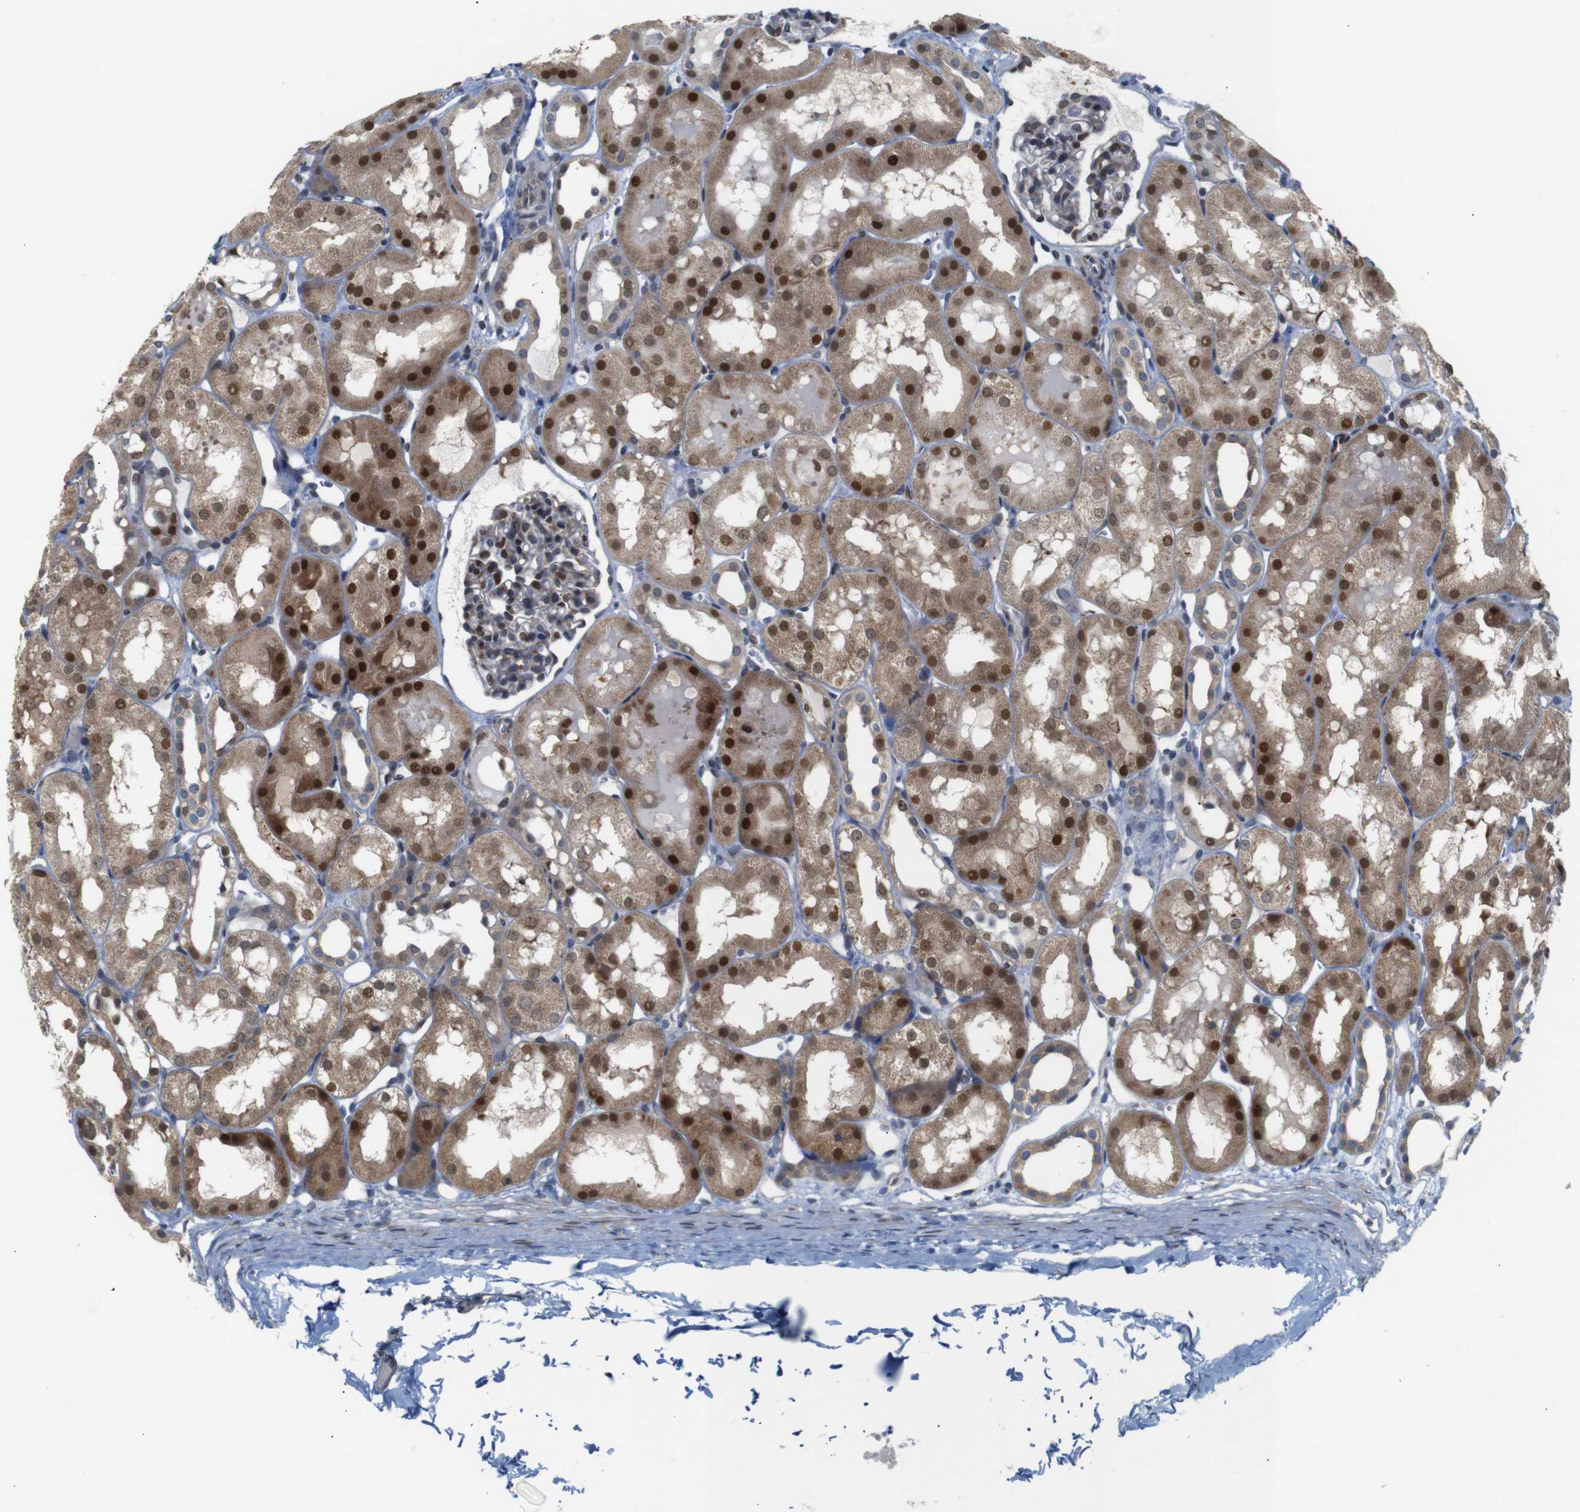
{"staining": {"intensity": "moderate", "quantity": "<25%", "location": "nuclear"}, "tissue": "kidney", "cell_type": "Cells in glomeruli", "image_type": "normal", "snomed": [{"axis": "morphology", "description": "Normal tissue, NOS"}, {"axis": "topography", "description": "Kidney"}, {"axis": "topography", "description": "Urinary bladder"}], "caption": "The histopathology image displays staining of unremarkable kidney, revealing moderate nuclear protein positivity (brown color) within cells in glomeruli.", "gene": "PTPN1", "patient": {"sex": "male", "age": 16}}